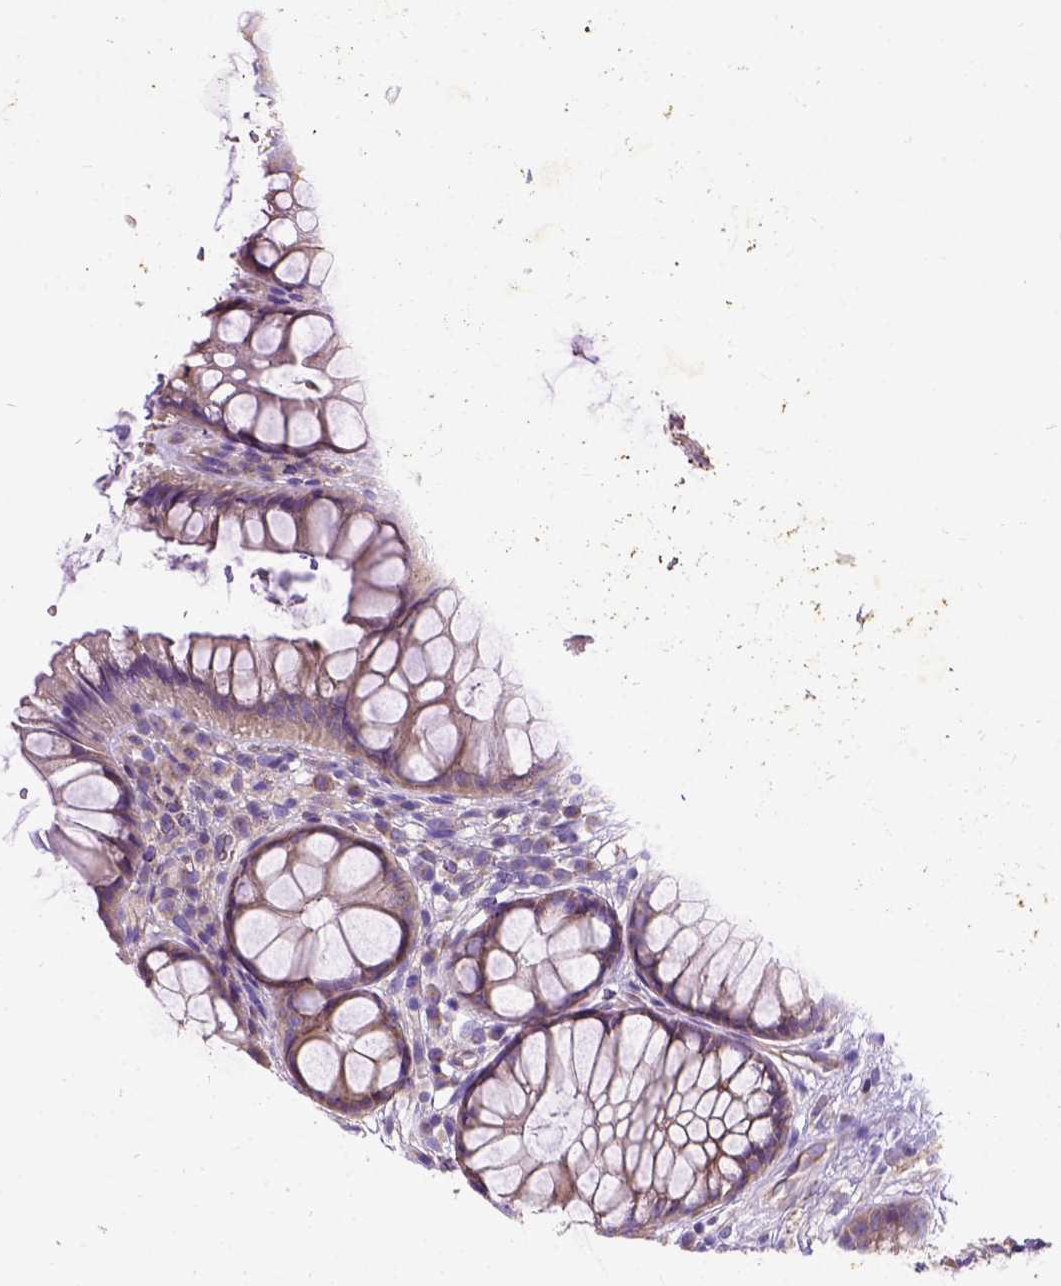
{"staining": {"intensity": "moderate", "quantity": "<25%", "location": "cytoplasmic/membranous"}, "tissue": "rectum", "cell_type": "Glandular cells", "image_type": "normal", "snomed": [{"axis": "morphology", "description": "Normal tissue, NOS"}, {"axis": "topography", "description": "Smooth muscle"}, {"axis": "topography", "description": "Rectum"}], "caption": "Immunohistochemical staining of normal human rectum reveals <25% levels of moderate cytoplasmic/membranous protein positivity in about <25% of glandular cells. (DAB (3,3'-diaminobenzidine) IHC, brown staining for protein, blue staining for nuclei).", "gene": "CFAP54", "patient": {"sex": "male", "age": 53}}